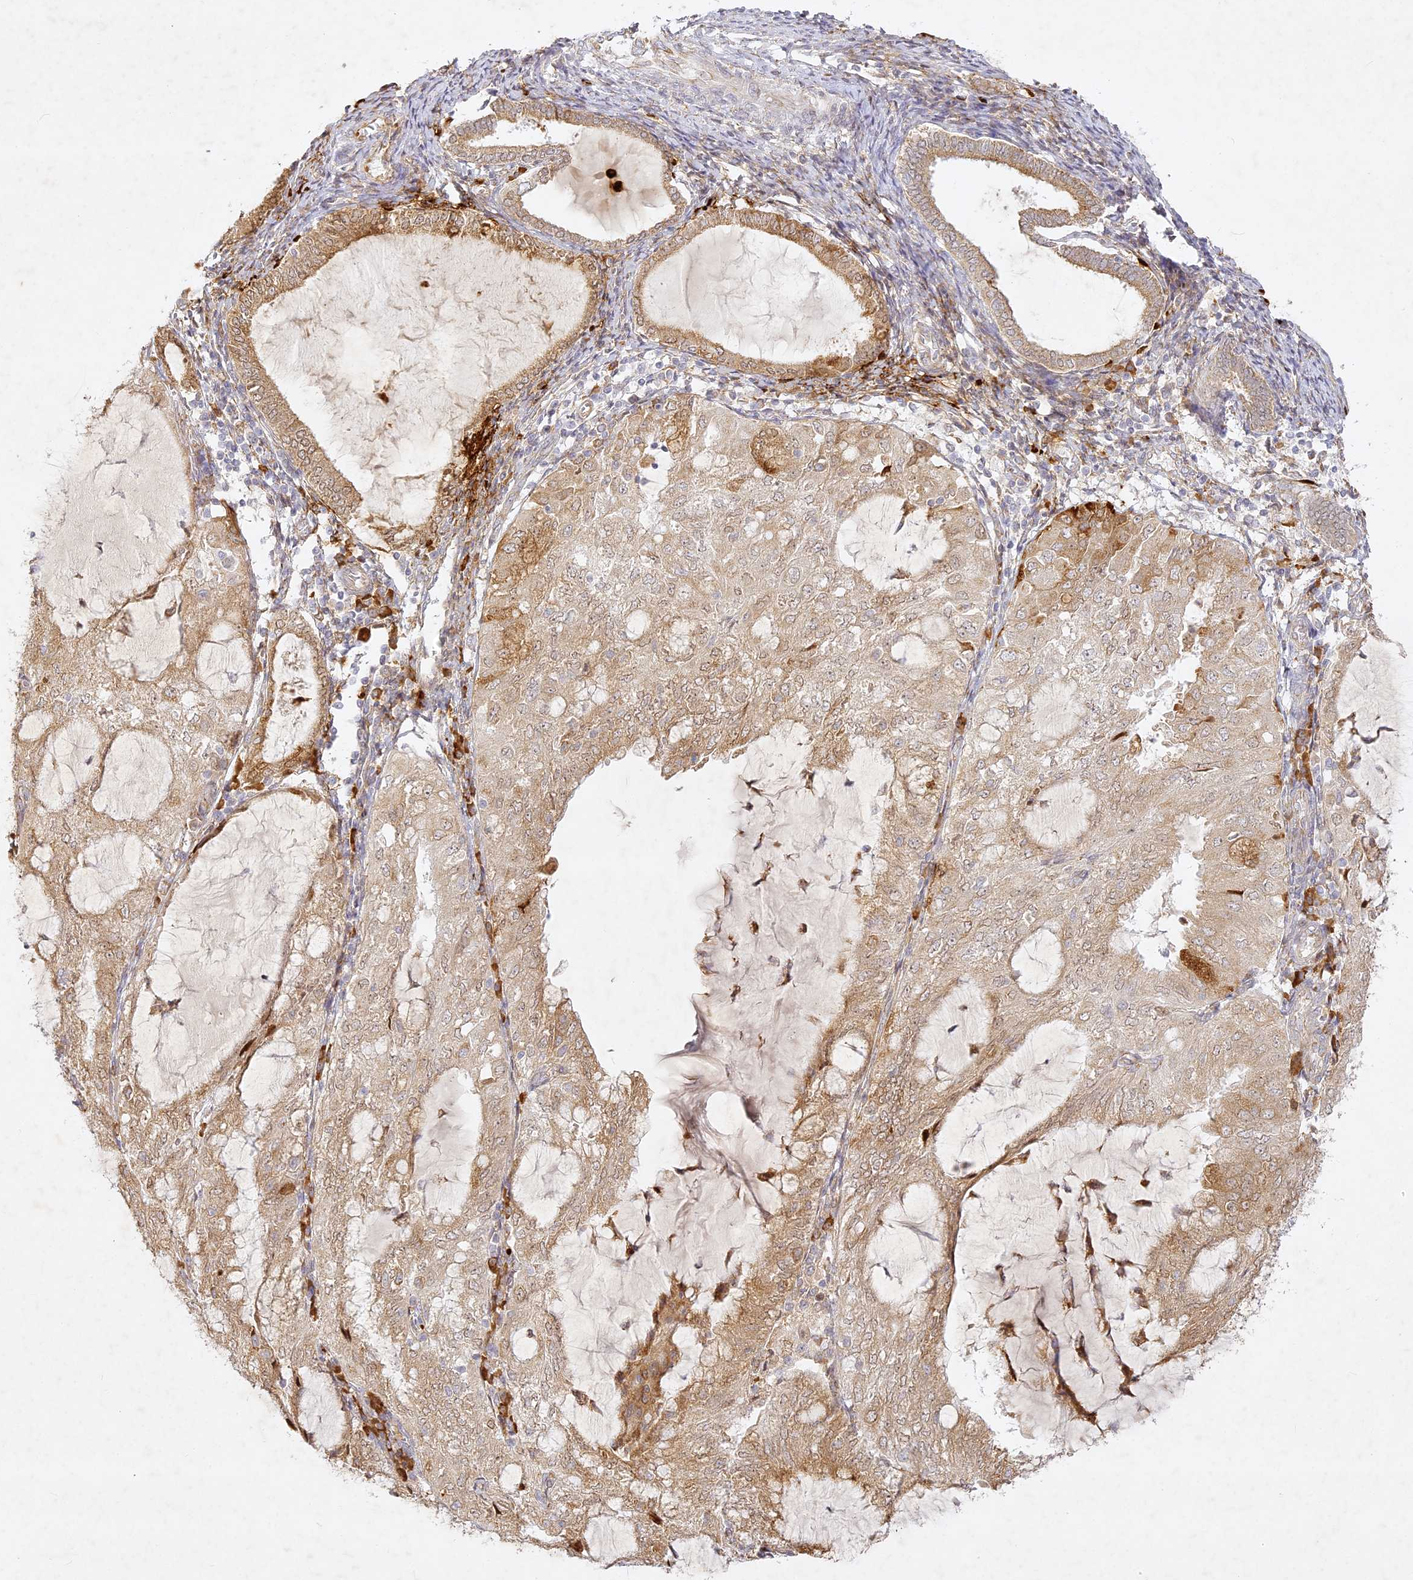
{"staining": {"intensity": "moderate", "quantity": ">75%", "location": "cytoplasmic/membranous,nuclear"}, "tissue": "endometrial cancer", "cell_type": "Tumor cells", "image_type": "cancer", "snomed": [{"axis": "morphology", "description": "Adenocarcinoma, NOS"}, {"axis": "topography", "description": "Endometrium"}], "caption": "About >75% of tumor cells in human endometrial adenocarcinoma reveal moderate cytoplasmic/membranous and nuclear protein positivity as visualized by brown immunohistochemical staining.", "gene": "SLC30A5", "patient": {"sex": "female", "age": 81}}